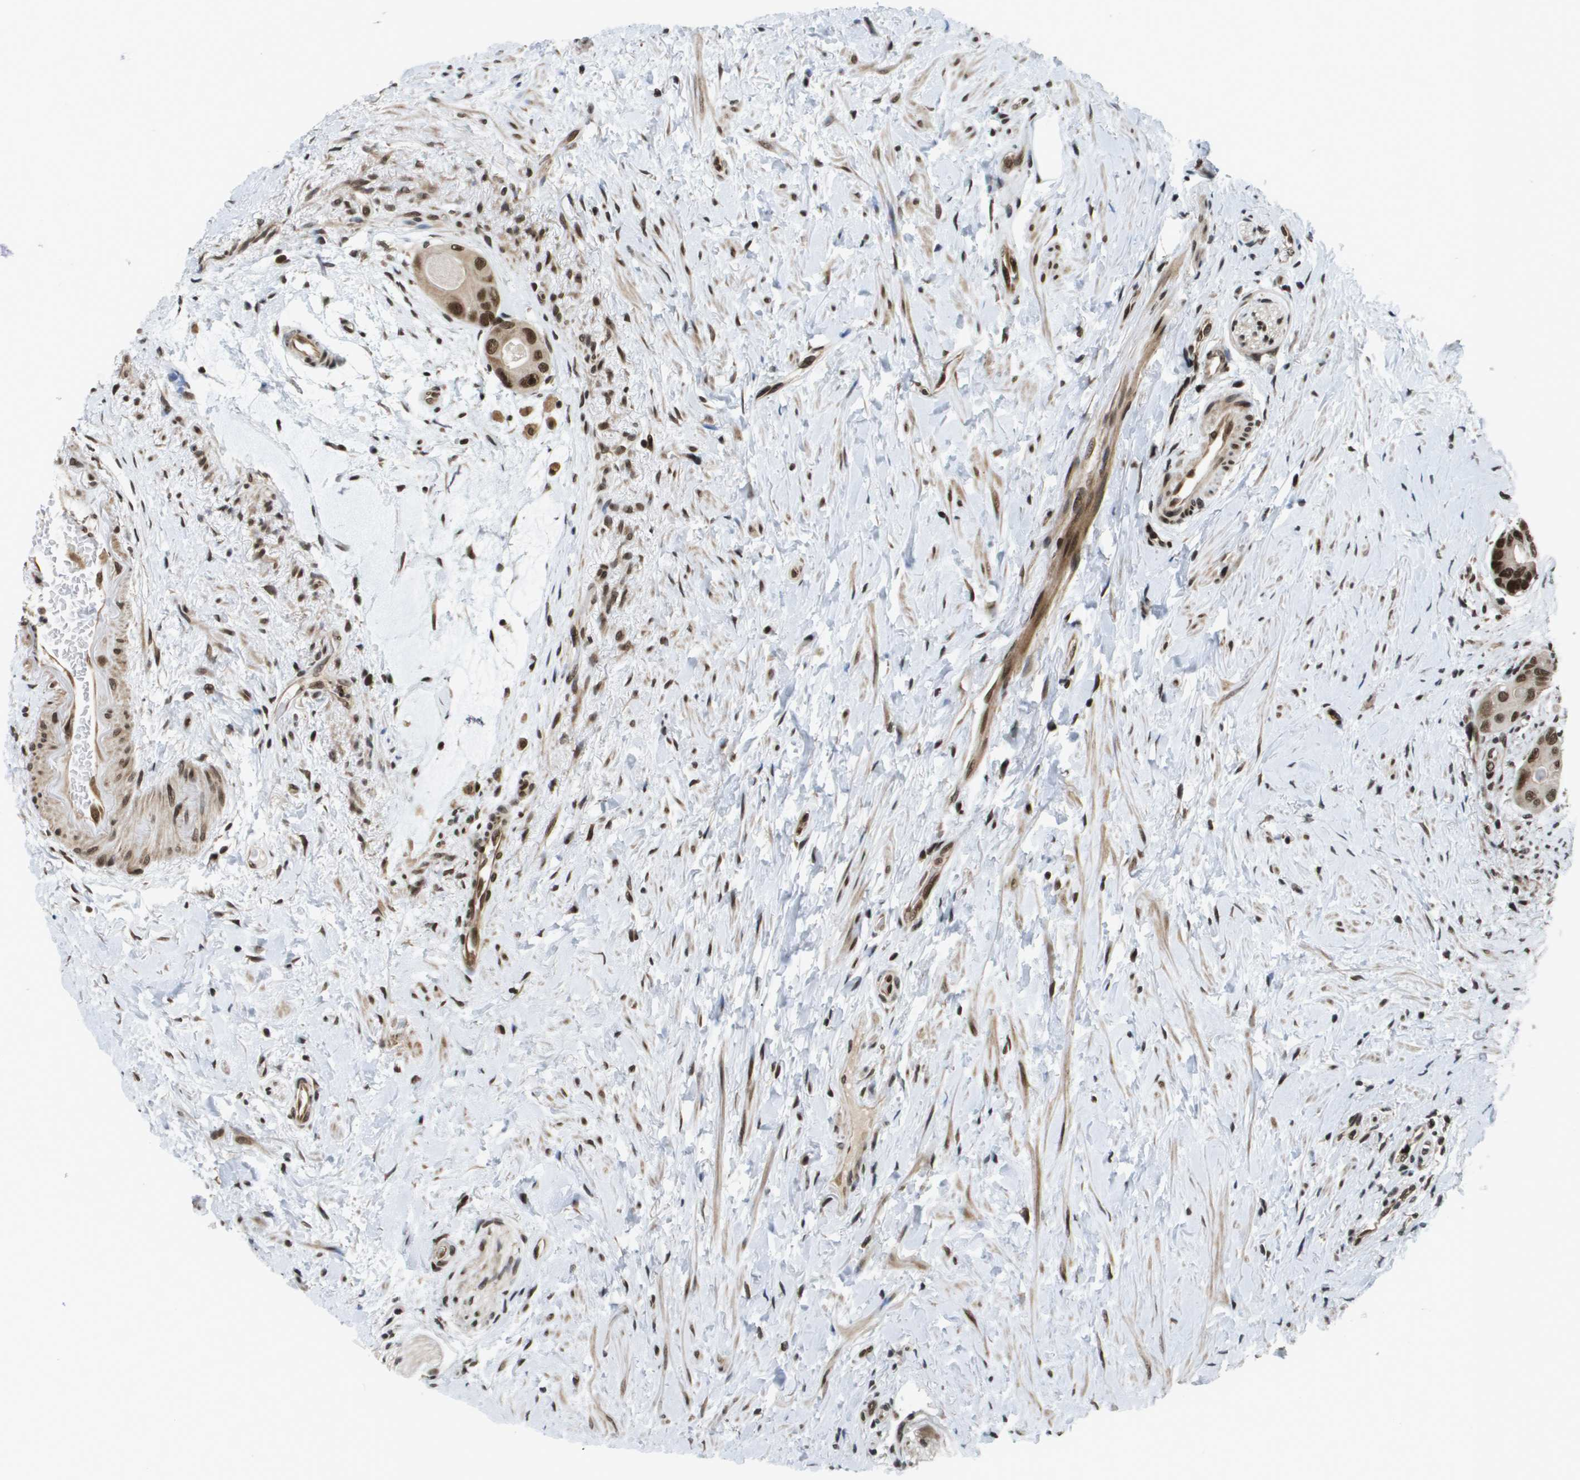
{"staining": {"intensity": "strong", "quantity": ">75%", "location": "cytoplasmic/membranous,nuclear"}, "tissue": "colorectal cancer", "cell_type": "Tumor cells", "image_type": "cancer", "snomed": [{"axis": "morphology", "description": "Adenocarcinoma, NOS"}, {"axis": "topography", "description": "Rectum"}], "caption": "Adenocarcinoma (colorectal) stained with DAB IHC shows high levels of strong cytoplasmic/membranous and nuclear expression in approximately >75% of tumor cells.", "gene": "RECQL4", "patient": {"sex": "male", "age": 51}}